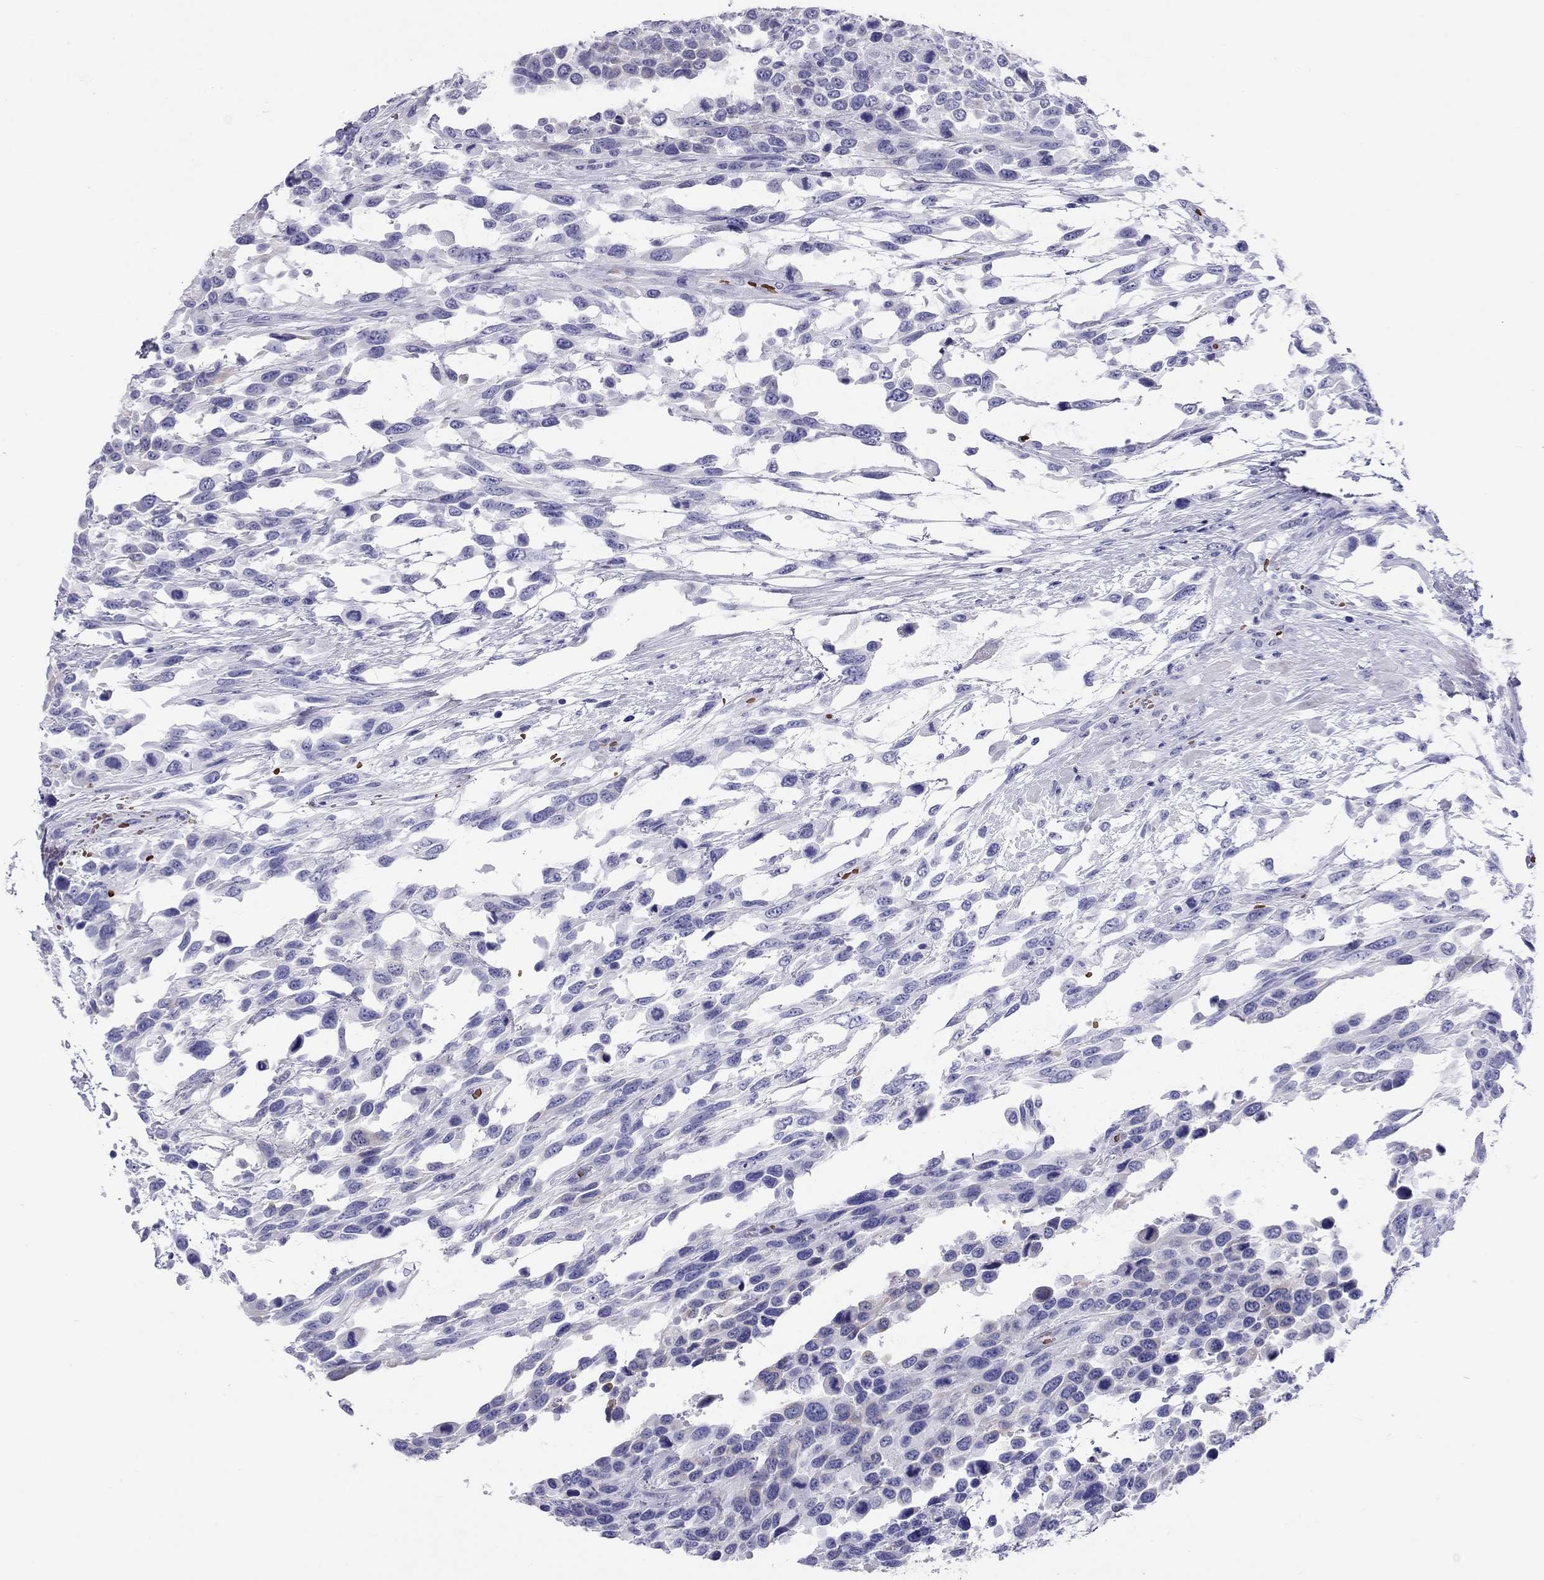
{"staining": {"intensity": "negative", "quantity": "none", "location": "none"}, "tissue": "urothelial cancer", "cell_type": "Tumor cells", "image_type": "cancer", "snomed": [{"axis": "morphology", "description": "Urothelial carcinoma, High grade"}, {"axis": "topography", "description": "Urinary bladder"}], "caption": "Immunohistochemical staining of human urothelial carcinoma (high-grade) exhibits no significant expression in tumor cells. (DAB immunohistochemistry with hematoxylin counter stain).", "gene": "PTPRN", "patient": {"sex": "female", "age": 70}}